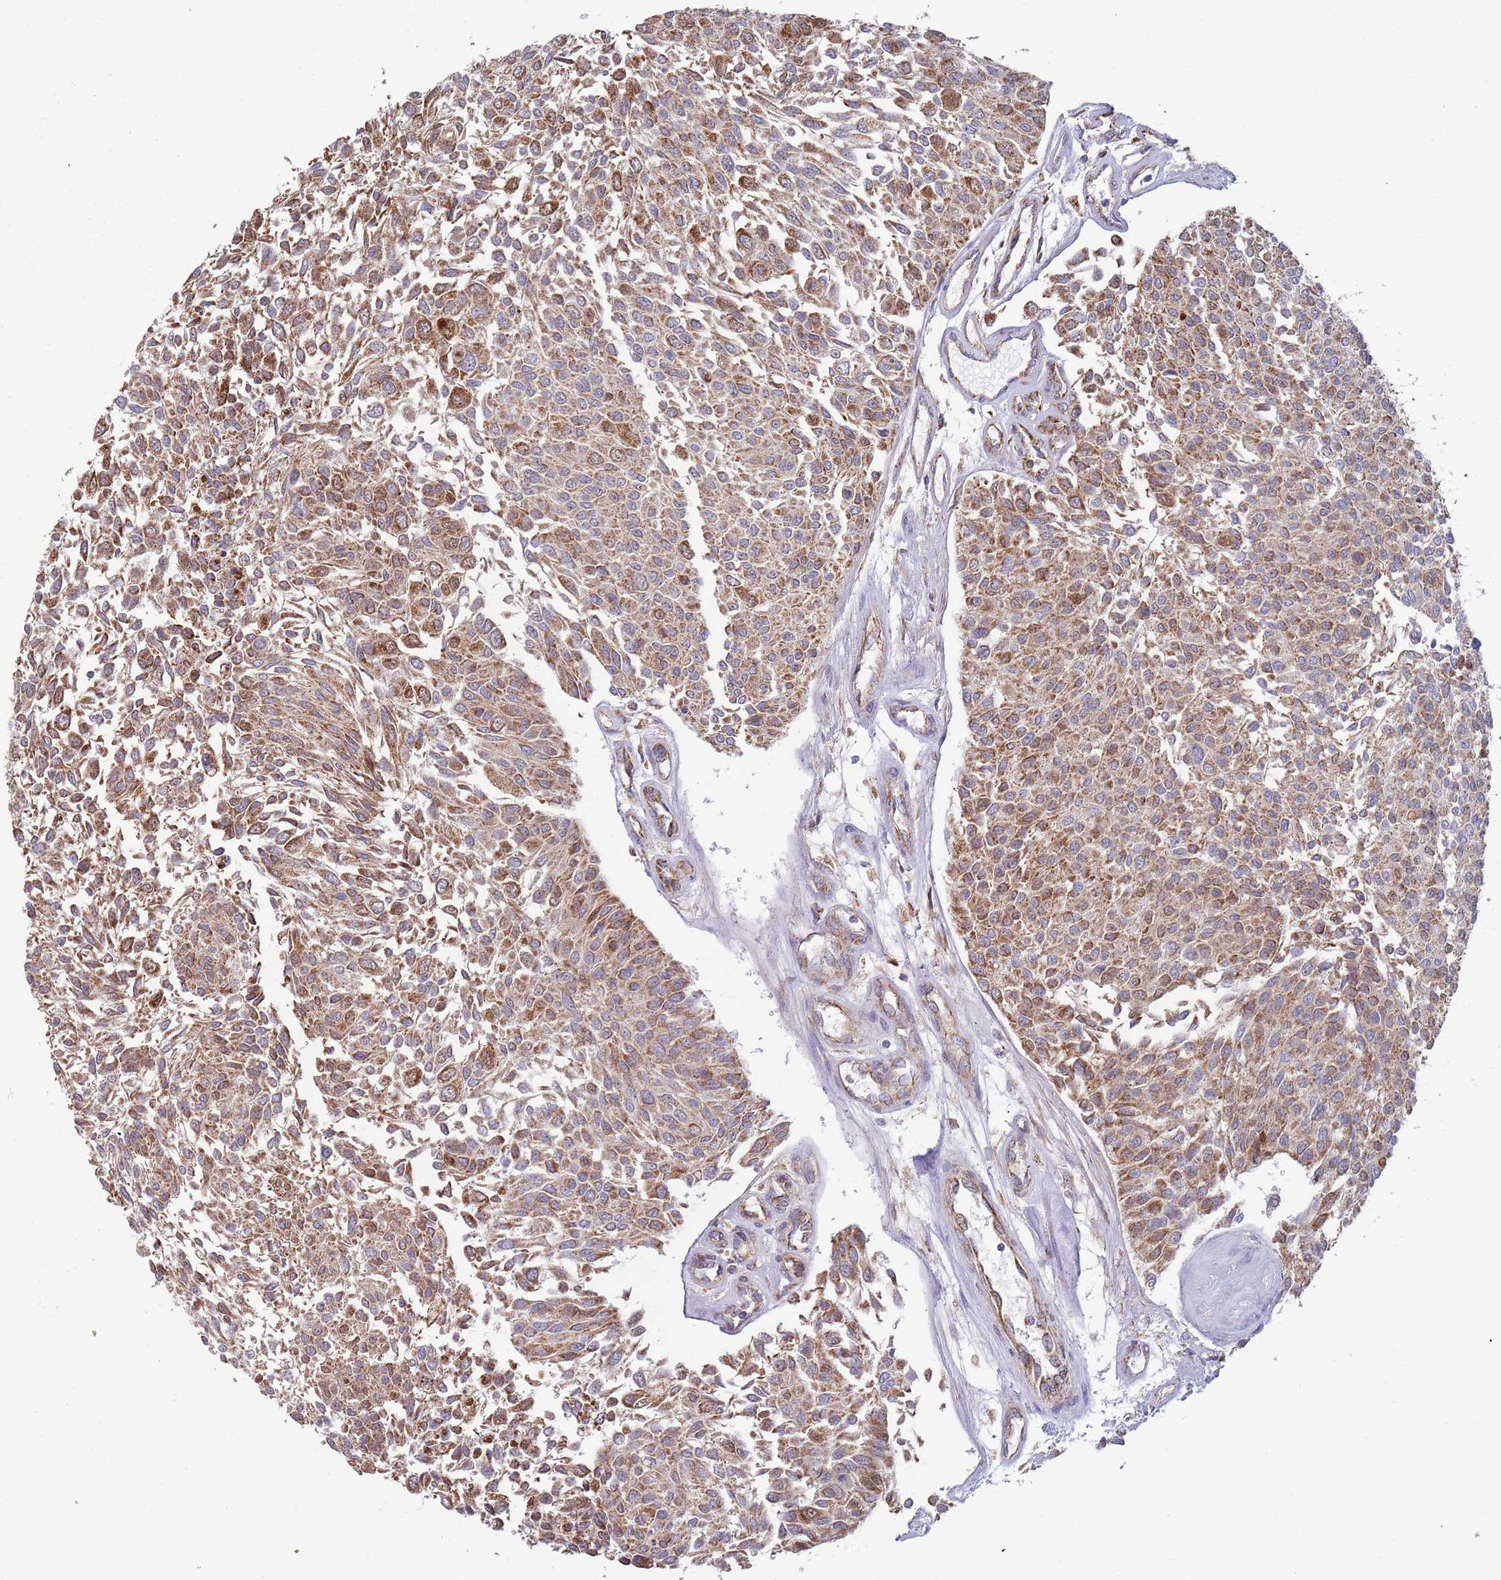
{"staining": {"intensity": "moderate", "quantity": ">75%", "location": "cytoplasmic/membranous"}, "tissue": "urothelial cancer", "cell_type": "Tumor cells", "image_type": "cancer", "snomed": [{"axis": "morphology", "description": "Urothelial carcinoma, NOS"}, {"axis": "topography", "description": "Urinary bladder"}], "caption": "This is a histology image of IHC staining of transitional cell carcinoma, which shows moderate positivity in the cytoplasmic/membranous of tumor cells.", "gene": "VPS16", "patient": {"sex": "male", "age": 55}}